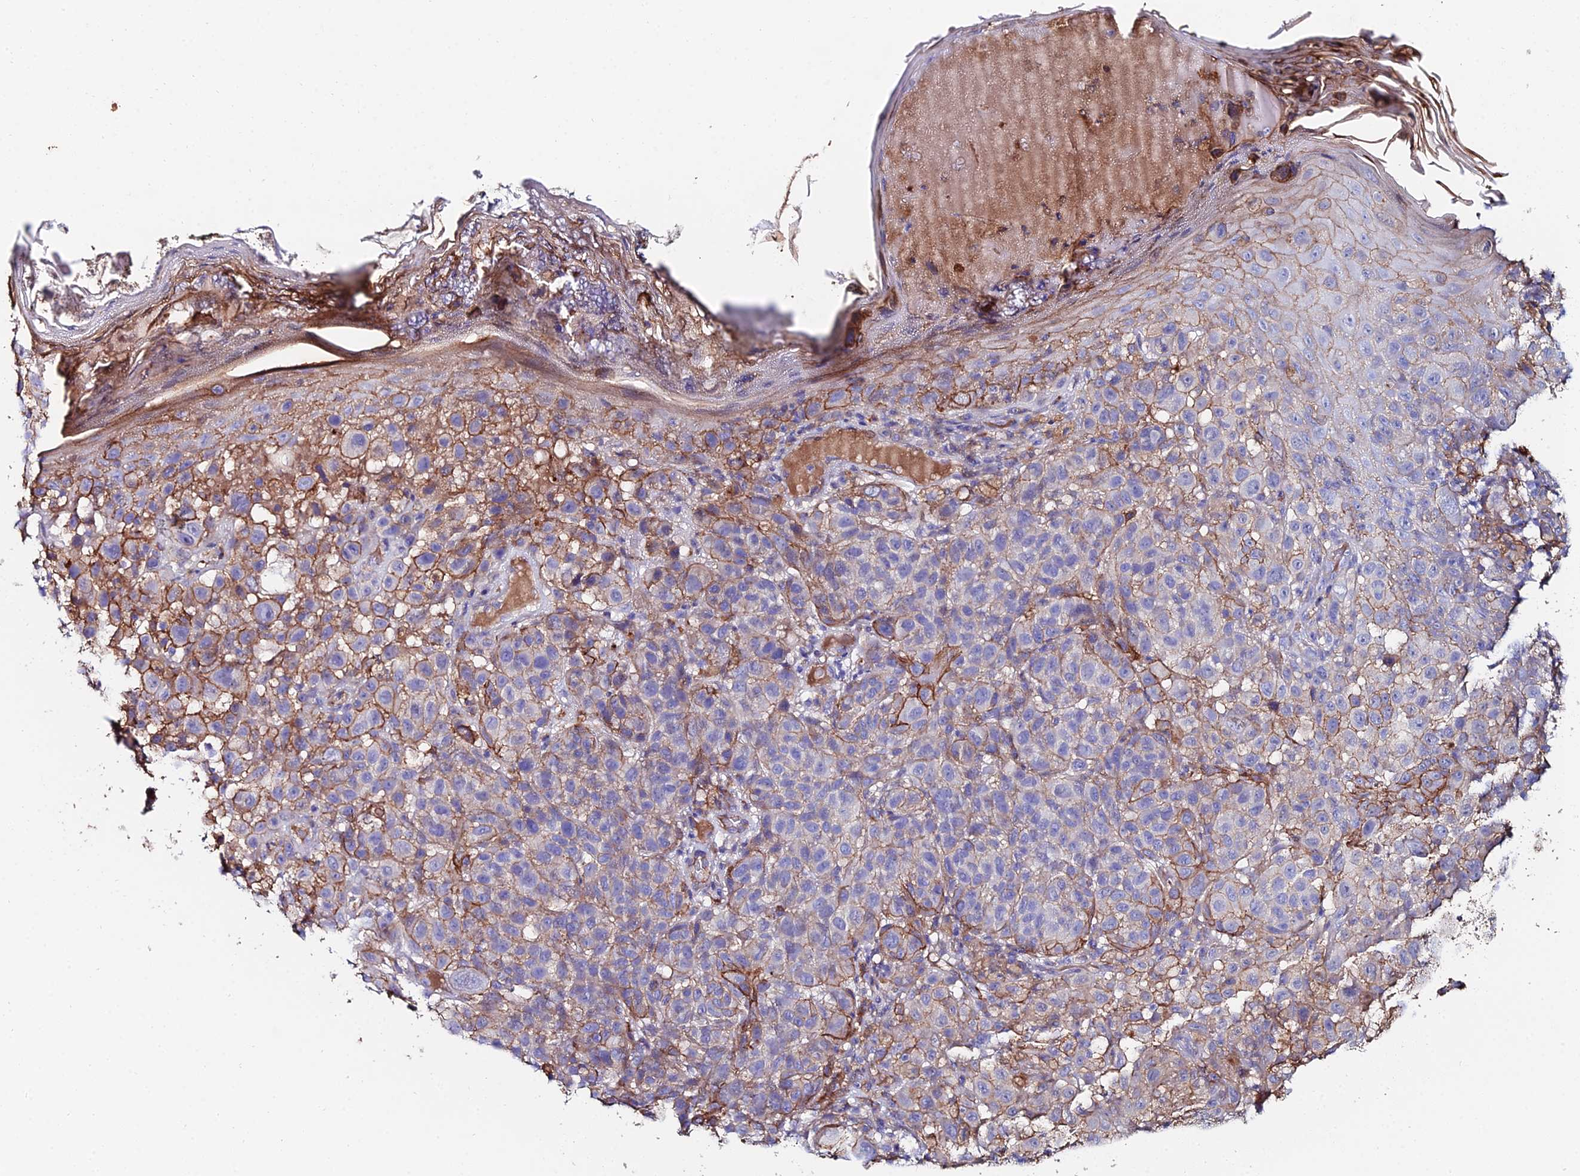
{"staining": {"intensity": "moderate", "quantity": "<25%", "location": "cytoplasmic/membranous"}, "tissue": "melanoma", "cell_type": "Tumor cells", "image_type": "cancer", "snomed": [{"axis": "morphology", "description": "Malignant melanoma, NOS"}, {"axis": "topography", "description": "Skin"}], "caption": "Tumor cells exhibit low levels of moderate cytoplasmic/membranous staining in about <25% of cells in malignant melanoma. (Stains: DAB (3,3'-diaminobenzidine) in brown, nuclei in blue, Microscopy: brightfield microscopy at high magnification).", "gene": "C6", "patient": {"sex": "male", "age": 38}}